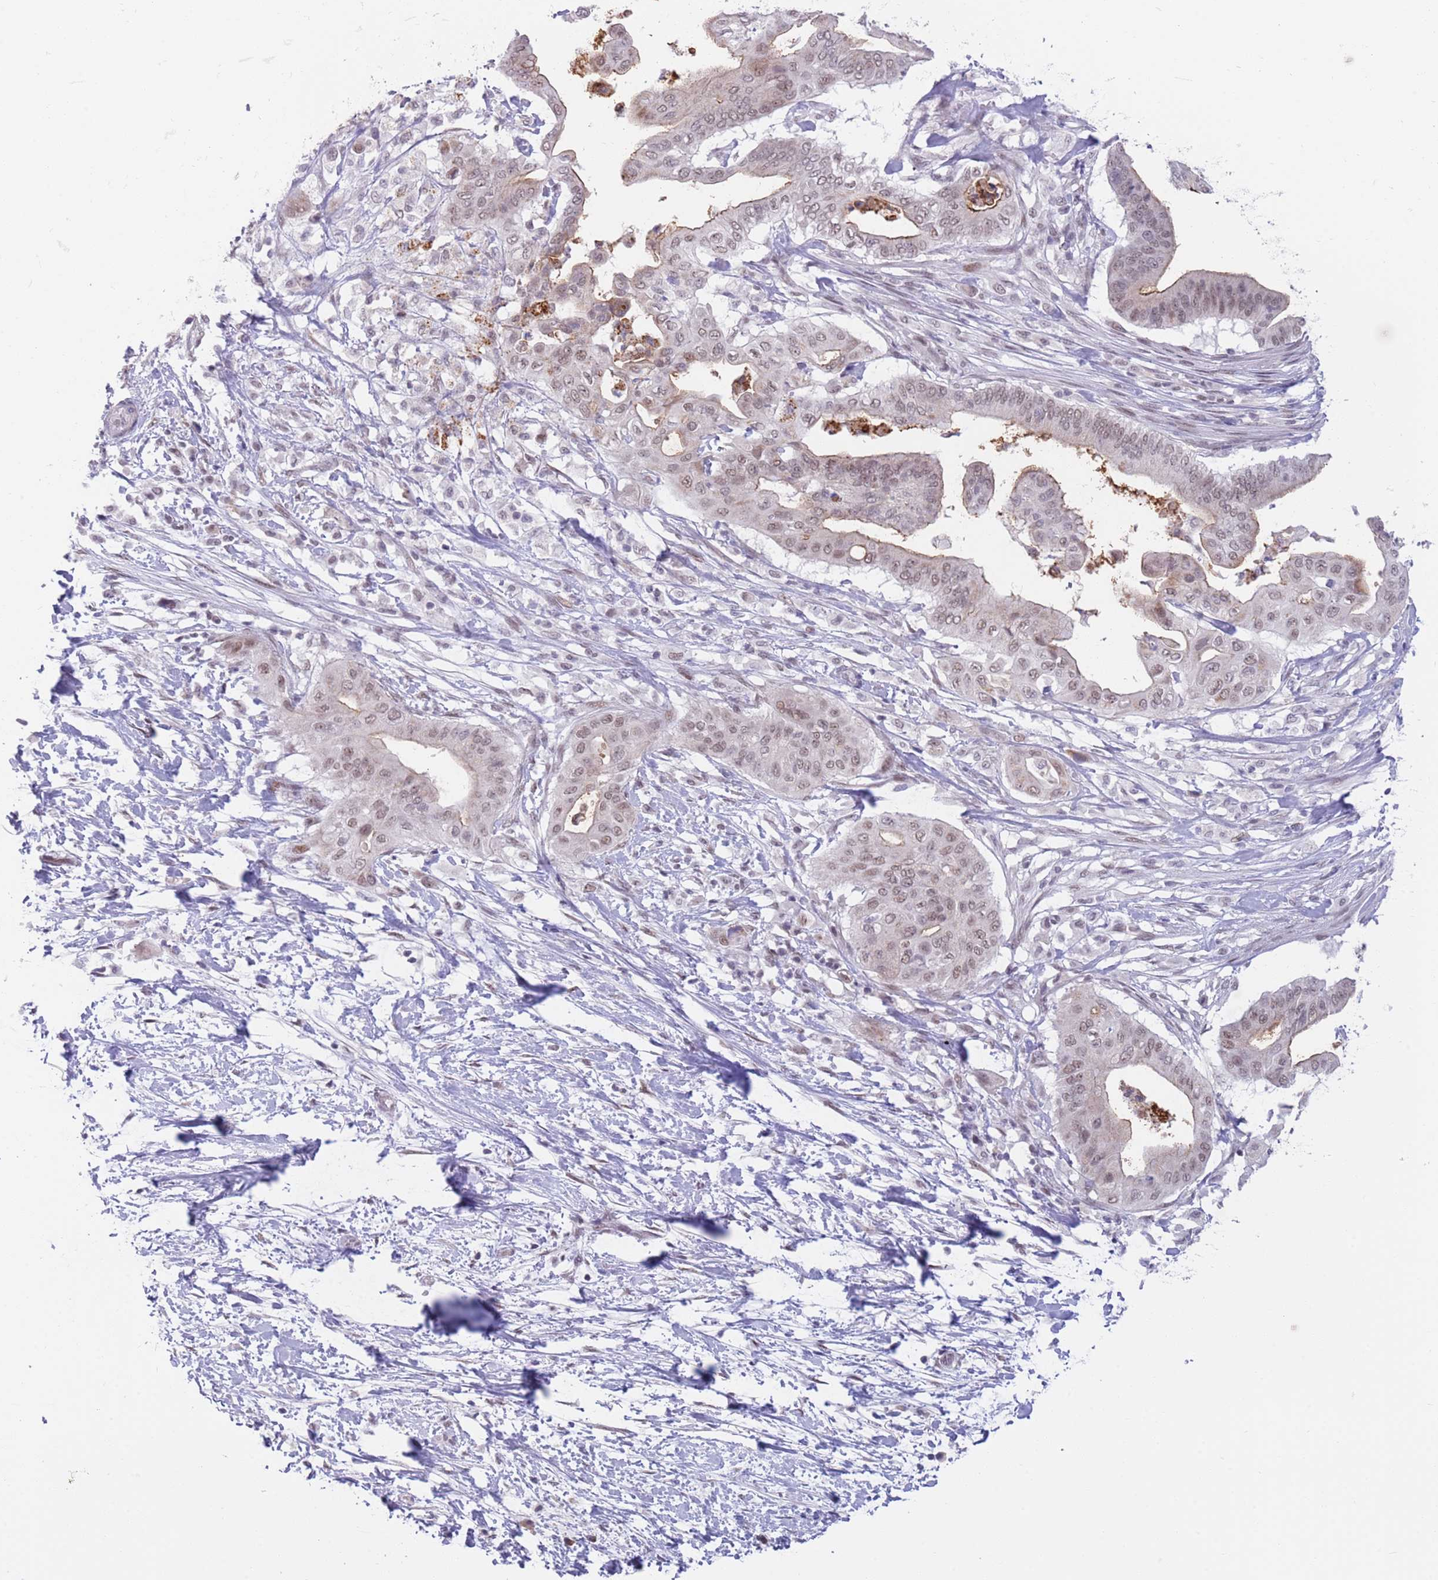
{"staining": {"intensity": "weak", "quantity": "25%-75%", "location": "nuclear"}, "tissue": "pancreatic cancer", "cell_type": "Tumor cells", "image_type": "cancer", "snomed": [{"axis": "morphology", "description": "Adenocarcinoma, NOS"}, {"axis": "topography", "description": "Pancreas"}], "caption": "Immunohistochemistry (IHC) (DAB (3,3'-diaminobenzidine)) staining of adenocarcinoma (pancreatic) displays weak nuclear protein positivity in approximately 25%-75% of tumor cells.", "gene": "RFX1", "patient": {"sex": "male", "age": 68}}